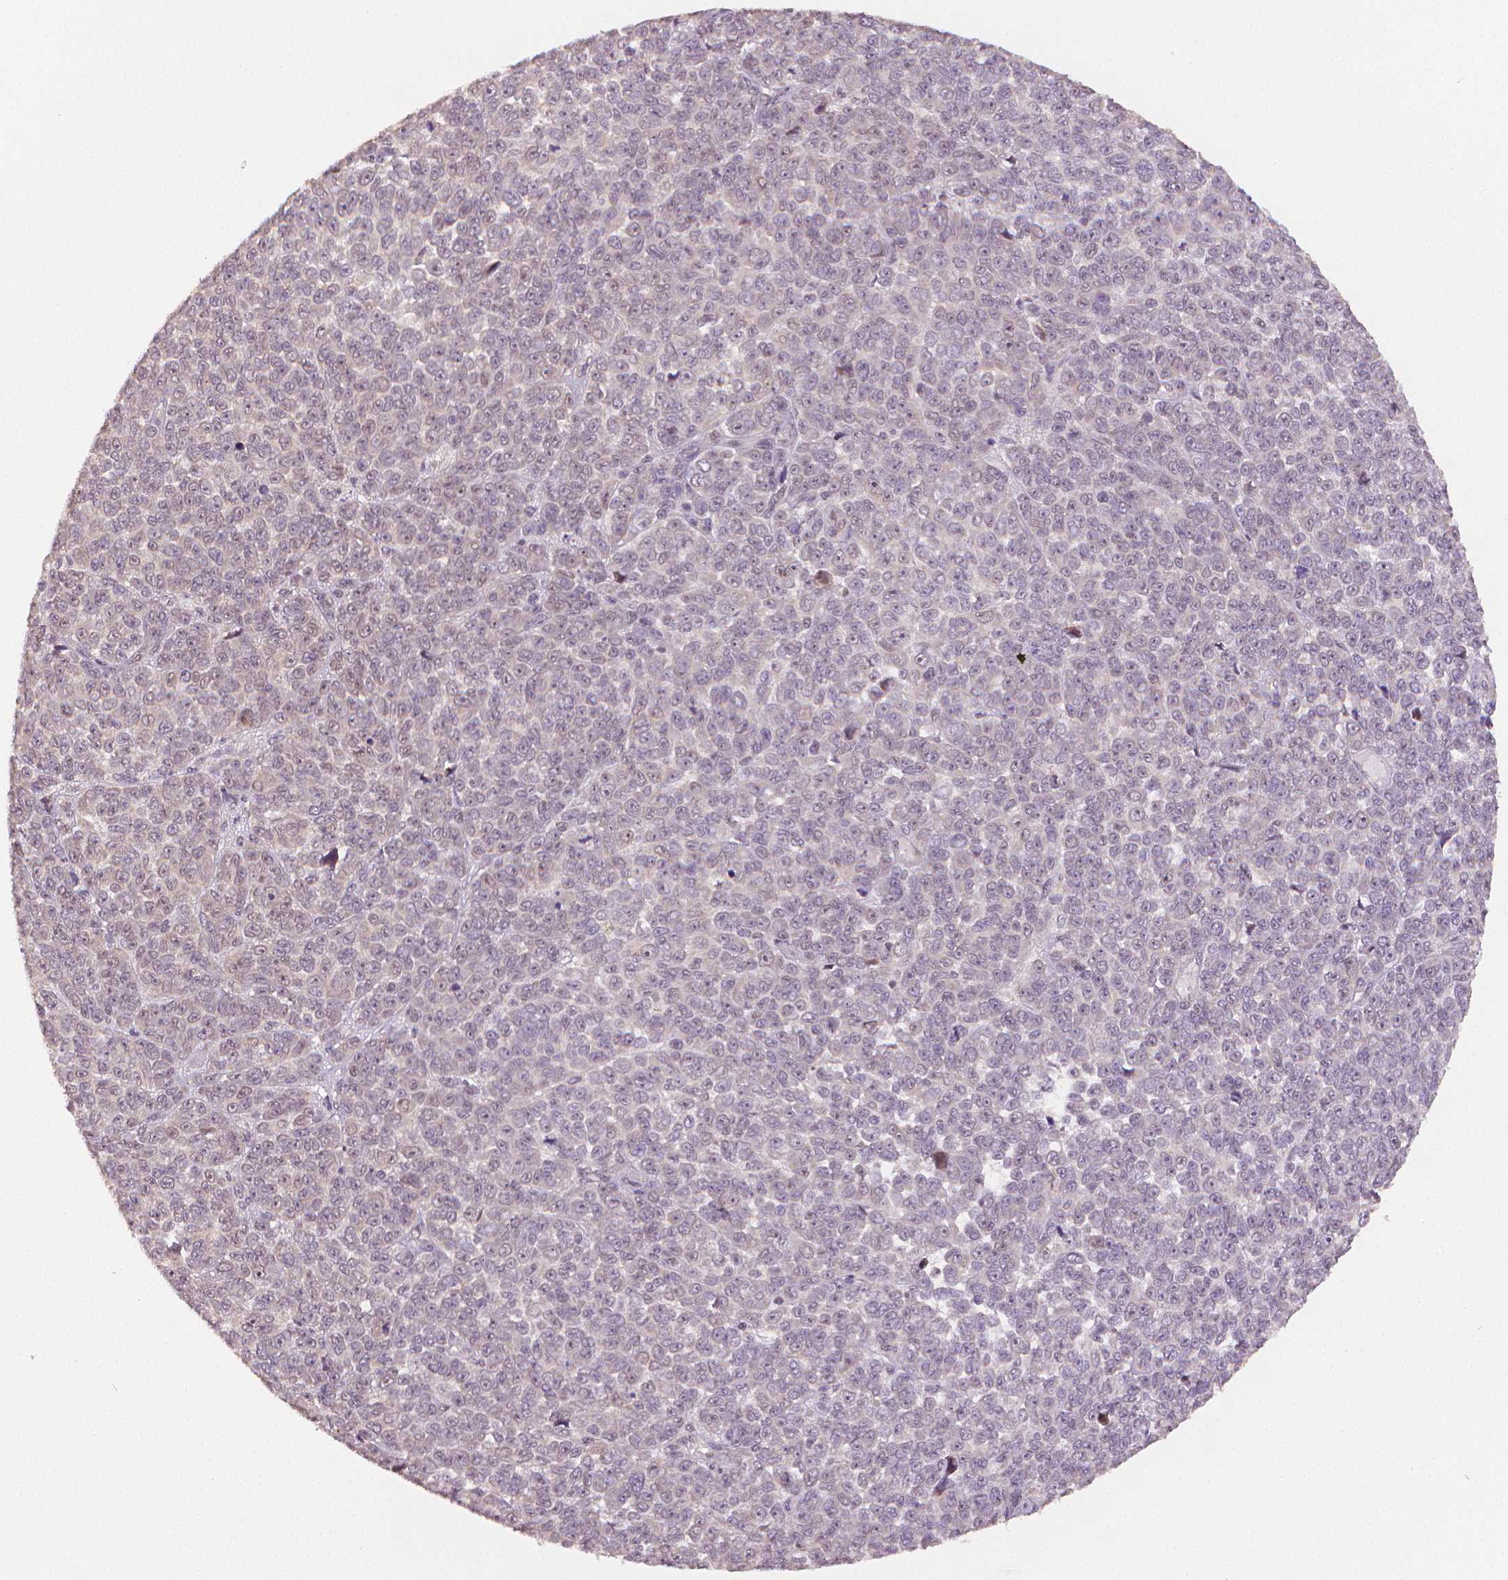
{"staining": {"intensity": "negative", "quantity": "none", "location": "none"}, "tissue": "melanoma", "cell_type": "Tumor cells", "image_type": "cancer", "snomed": [{"axis": "morphology", "description": "Malignant melanoma, NOS"}, {"axis": "topography", "description": "Skin"}], "caption": "Immunohistochemistry image of neoplastic tissue: melanoma stained with DAB shows no significant protein expression in tumor cells.", "gene": "STAT3", "patient": {"sex": "female", "age": 95}}